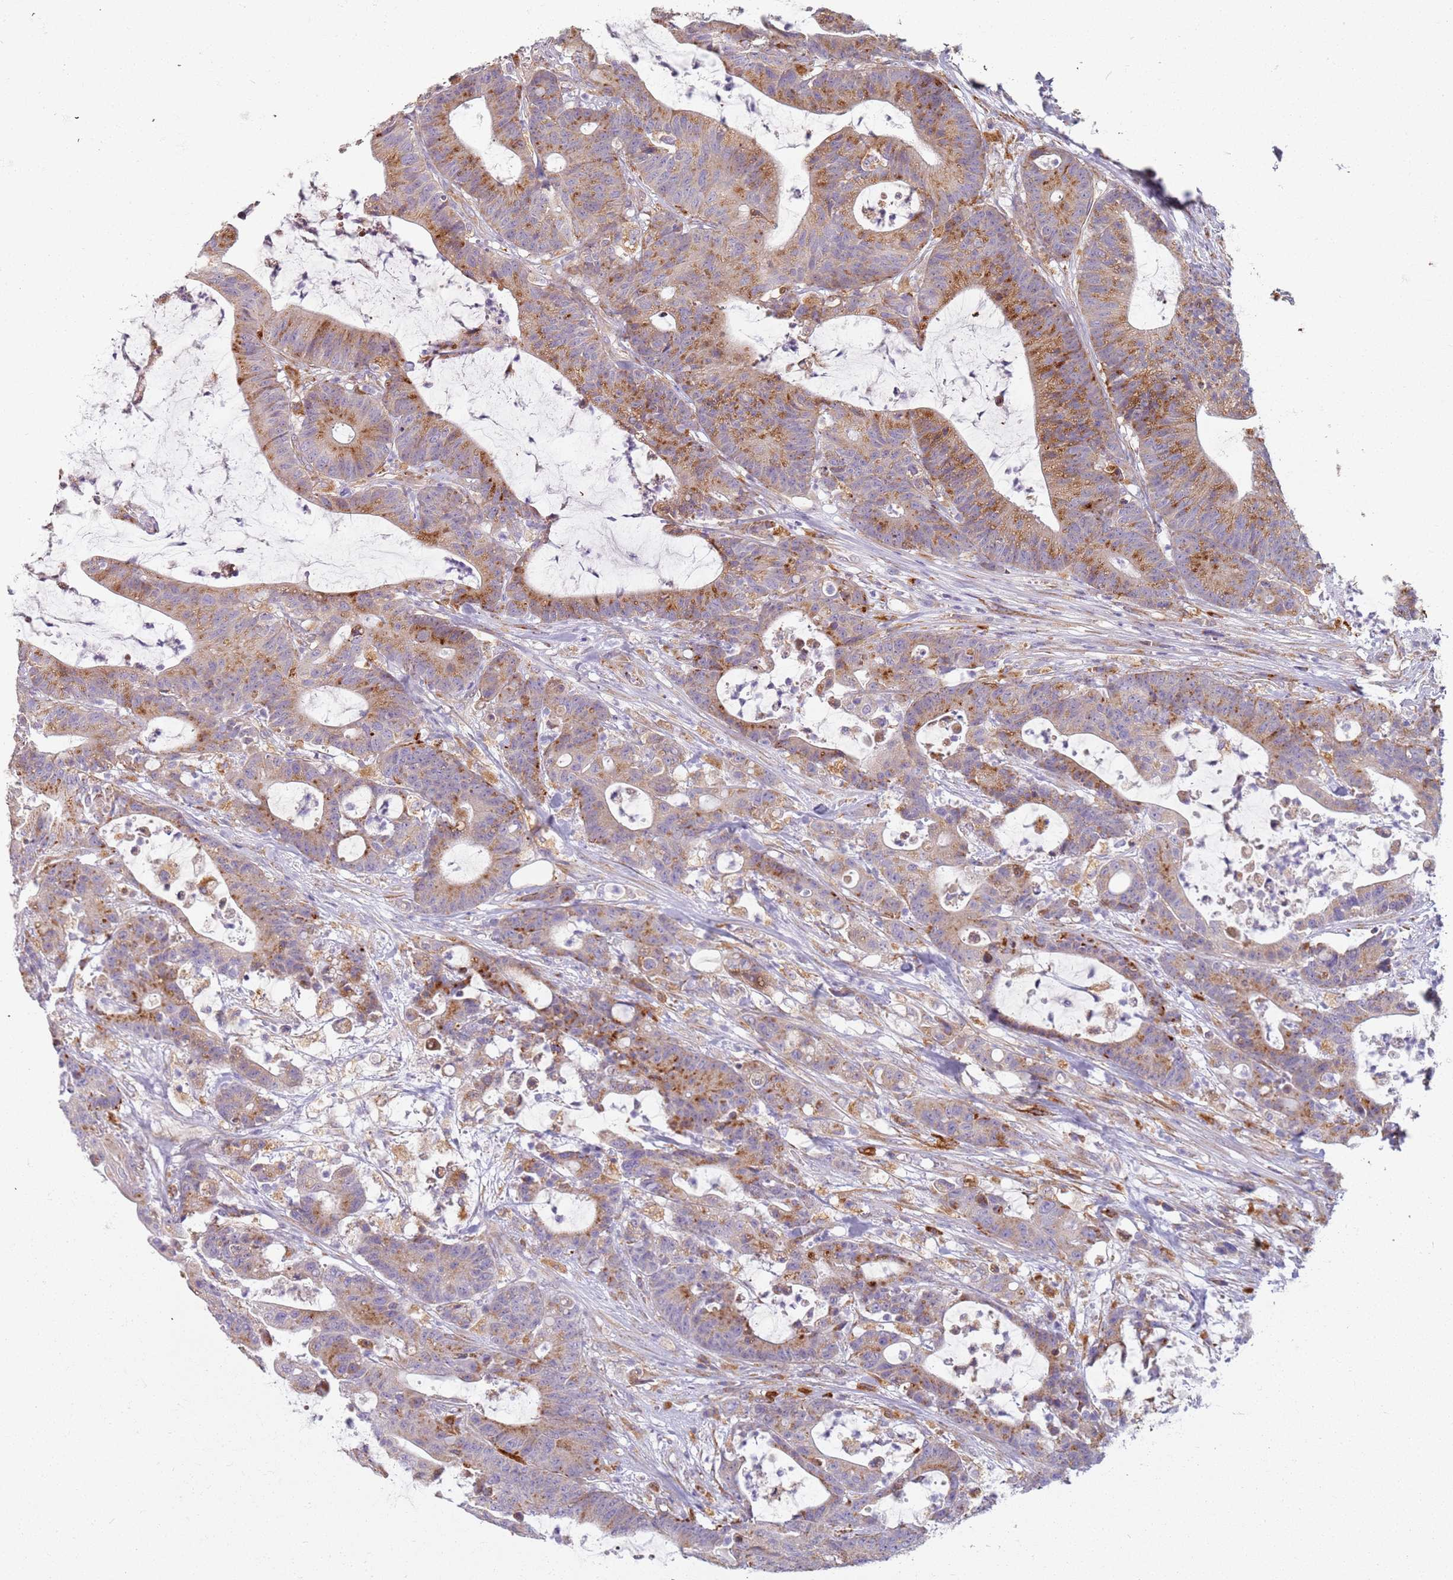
{"staining": {"intensity": "moderate", "quantity": ">75%", "location": "cytoplasmic/membranous"}, "tissue": "colorectal cancer", "cell_type": "Tumor cells", "image_type": "cancer", "snomed": [{"axis": "morphology", "description": "Adenocarcinoma, NOS"}, {"axis": "topography", "description": "Colon"}], "caption": "Protein expression analysis of human colorectal cancer reveals moderate cytoplasmic/membranous staining in about >75% of tumor cells.", "gene": "PROKR2", "patient": {"sex": "female", "age": 84}}